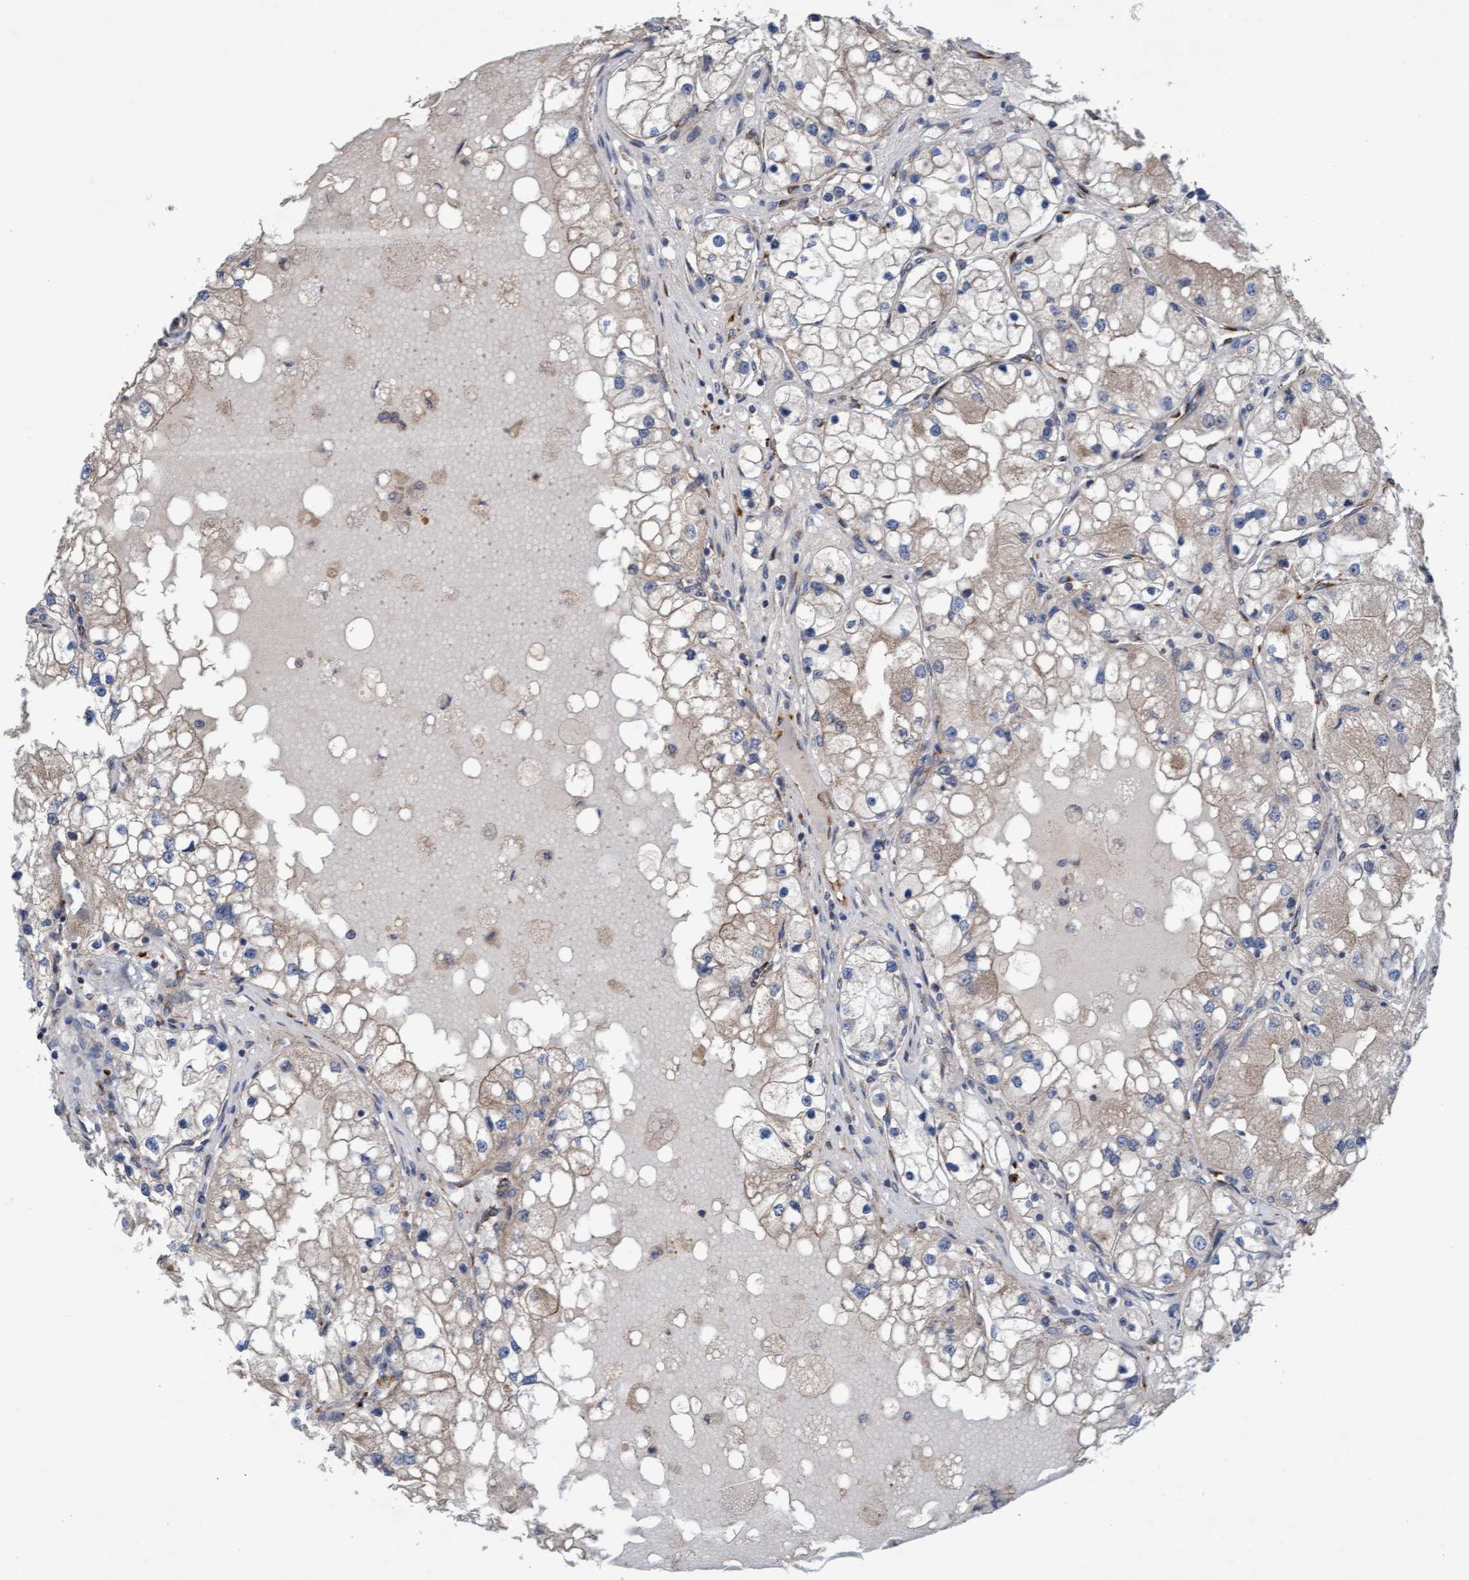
{"staining": {"intensity": "weak", "quantity": "<25%", "location": "cytoplasmic/membranous"}, "tissue": "renal cancer", "cell_type": "Tumor cells", "image_type": "cancer", "snomed": [{"axis": "morphology", "description": "Adenocarcinoma, NOS"}, {"axis": "topography", "description": "Kidney"}], "caption": "This is an immunohistochemistry histopathology image of human renal cancer (adenocarcinoma). There is no positivity in tumor cells.", "gene": "ZNF566", "patient": {"sex": "male", "age": 68}}